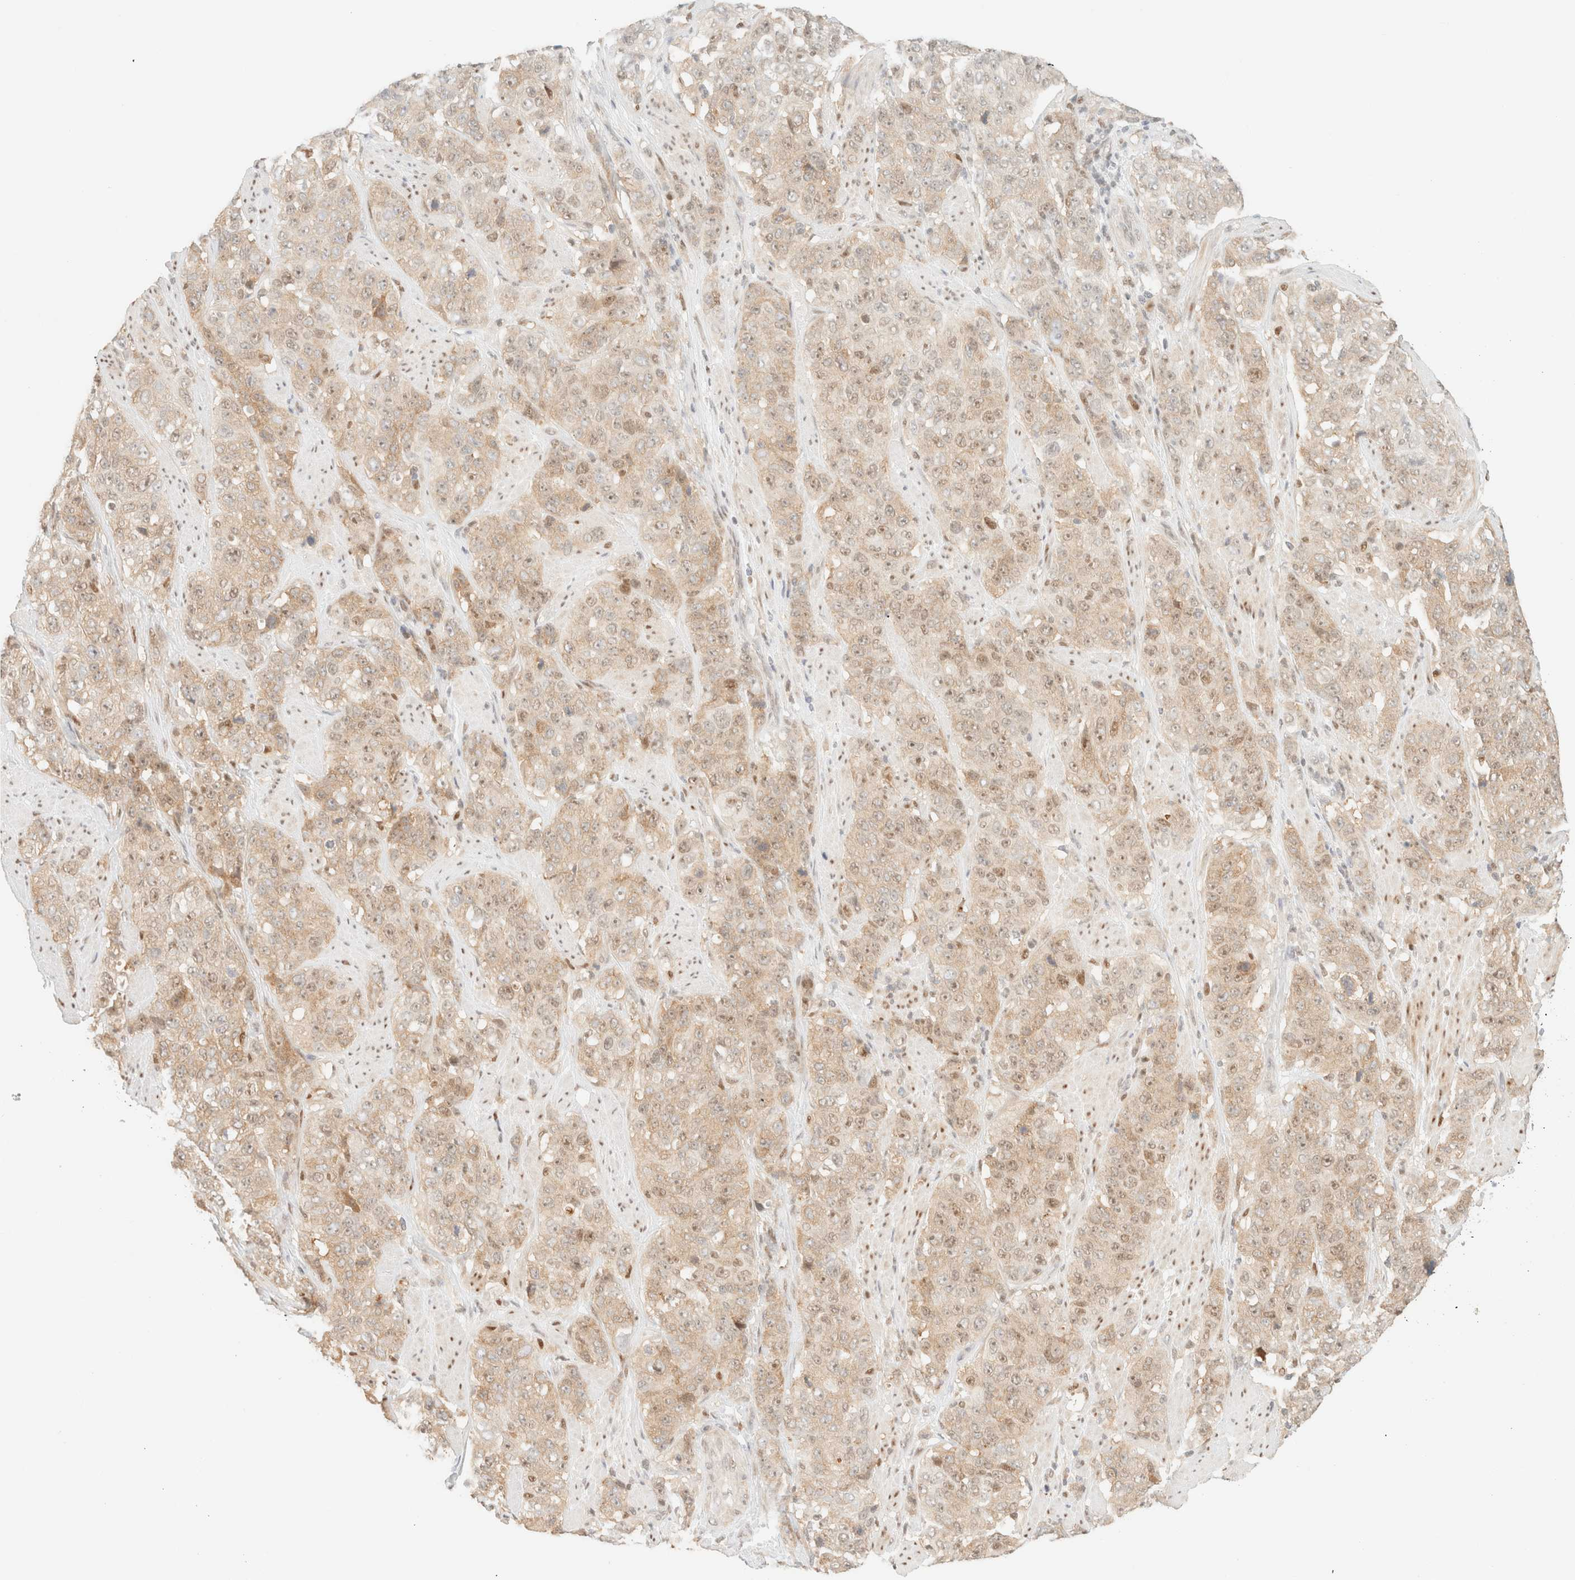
{"staining": {"intensity": "weak", "quantity": ">75%", "location": "cytoplasmic/membranous,nuclear"}, "tissue": "stomach cancer", "cell_type": "Tumor cells", "image_type": "cancer", "snomed": [{"axis": "morphology", "description": "Adenocarcinoma, NOS"}, {"axis": "topography", "description": "Stomach"}], "caption": "Immunohistochemical staining of adenocarcinoma (stomach) shows low levels of weak cytoplasmic/membranous and nuclear protein positivity in approximately >75% of tumor cells.", "gene": "TSR1", "patient": {"sex": "male", "age": 48}}